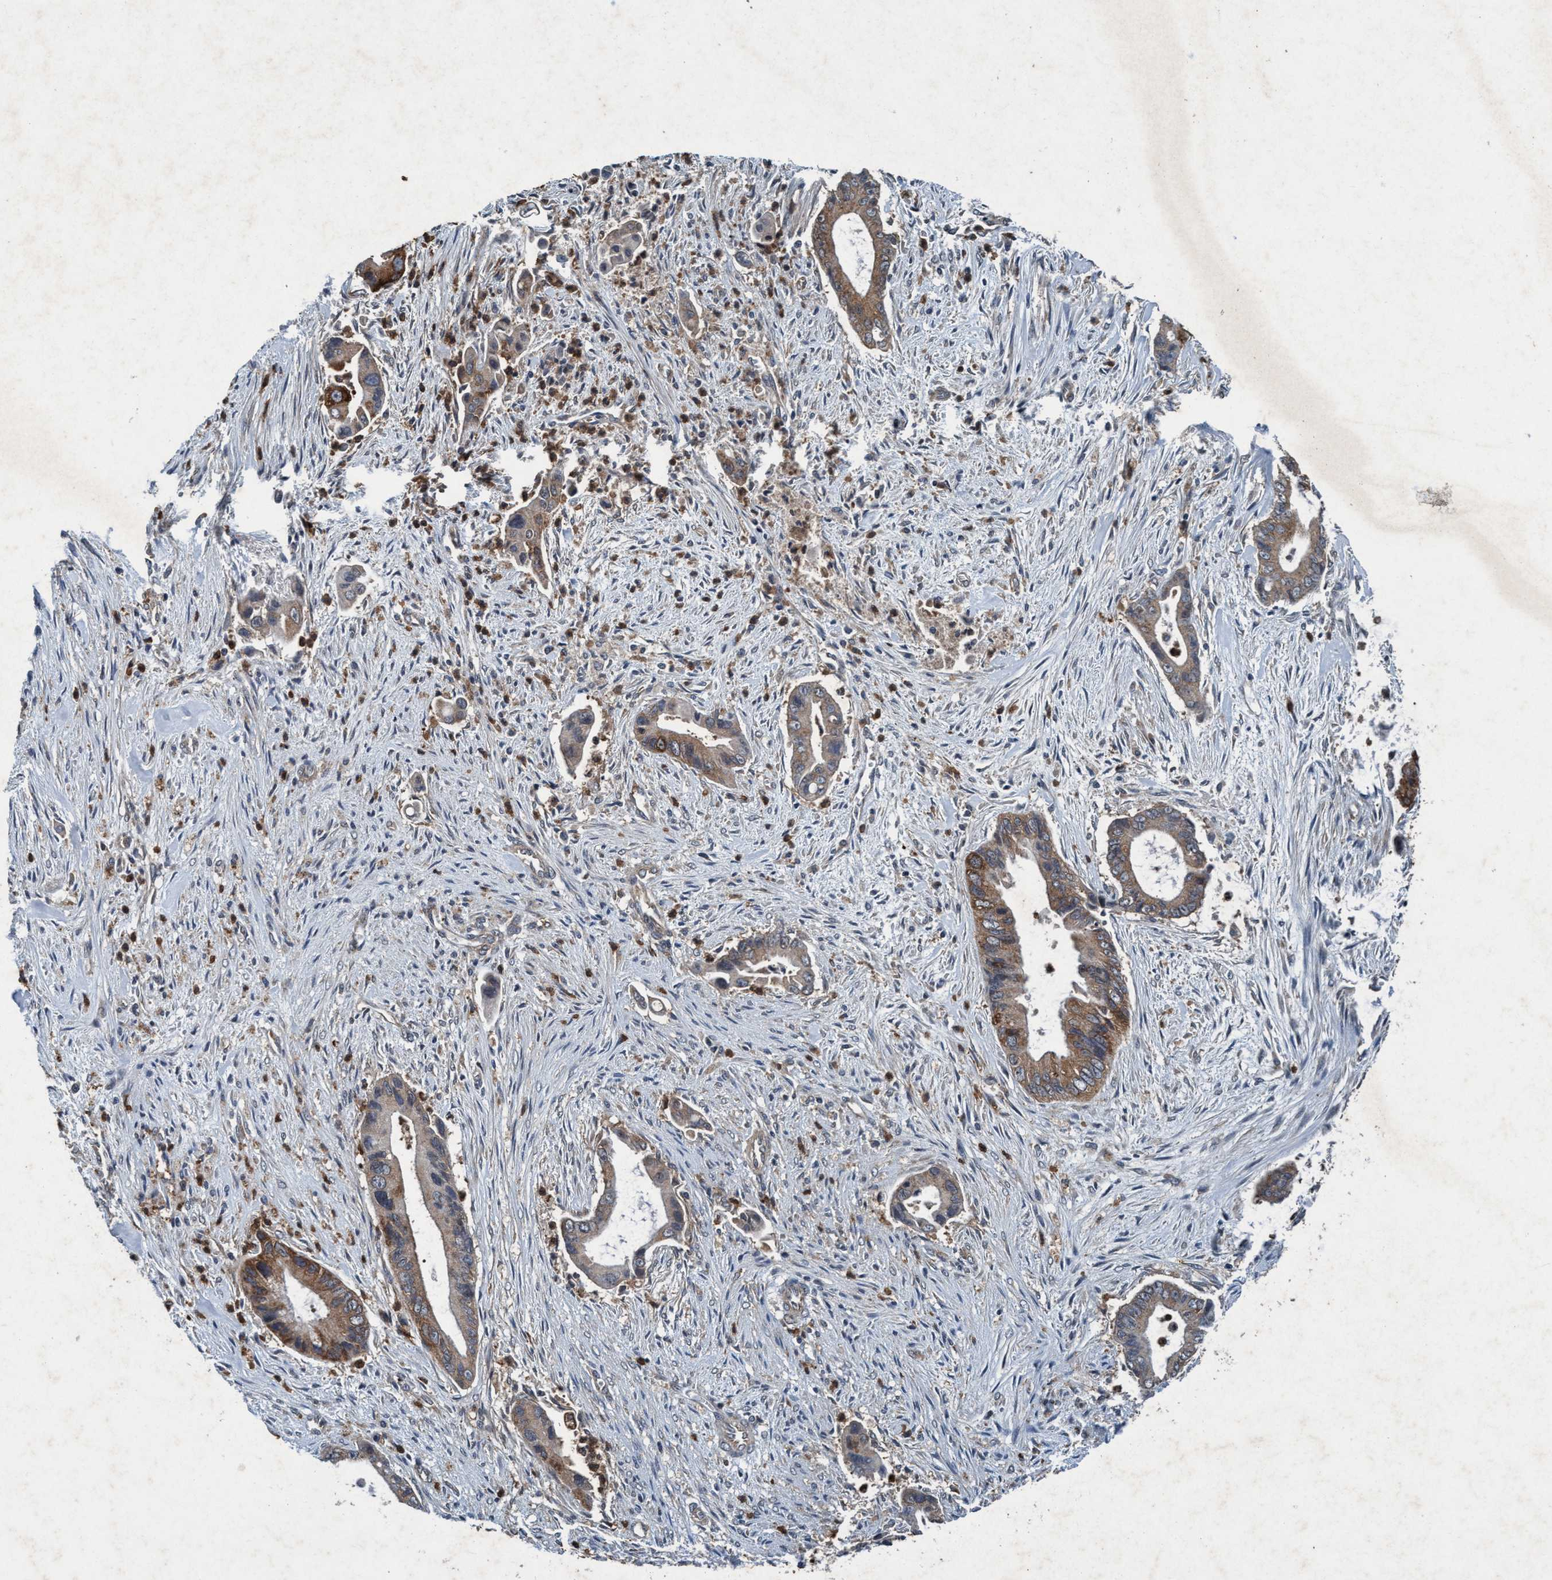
{"staining": {"intensity": "moderate", "quantity": ">75%", "location": "cytoplasmic/membranous"}, "tissue": "liver cancer", "cell_type": "Tumor cells", "image_type": "cancer", "snomed": [{"axis": "morphology", "description": "Cholangiocarcinoma"}, {"axis": "topography", "description": "Liver"}], "caption": "Liver cholangiocarcinoma tissue displays moderate cytoplasmic/membranous positivity in approximately >75% of tumor cells The protein is shown in brown color, while the nuclei are stained blue.", "gene": "AKT1S1", "patient": {"sex": "female", "age": 55}}